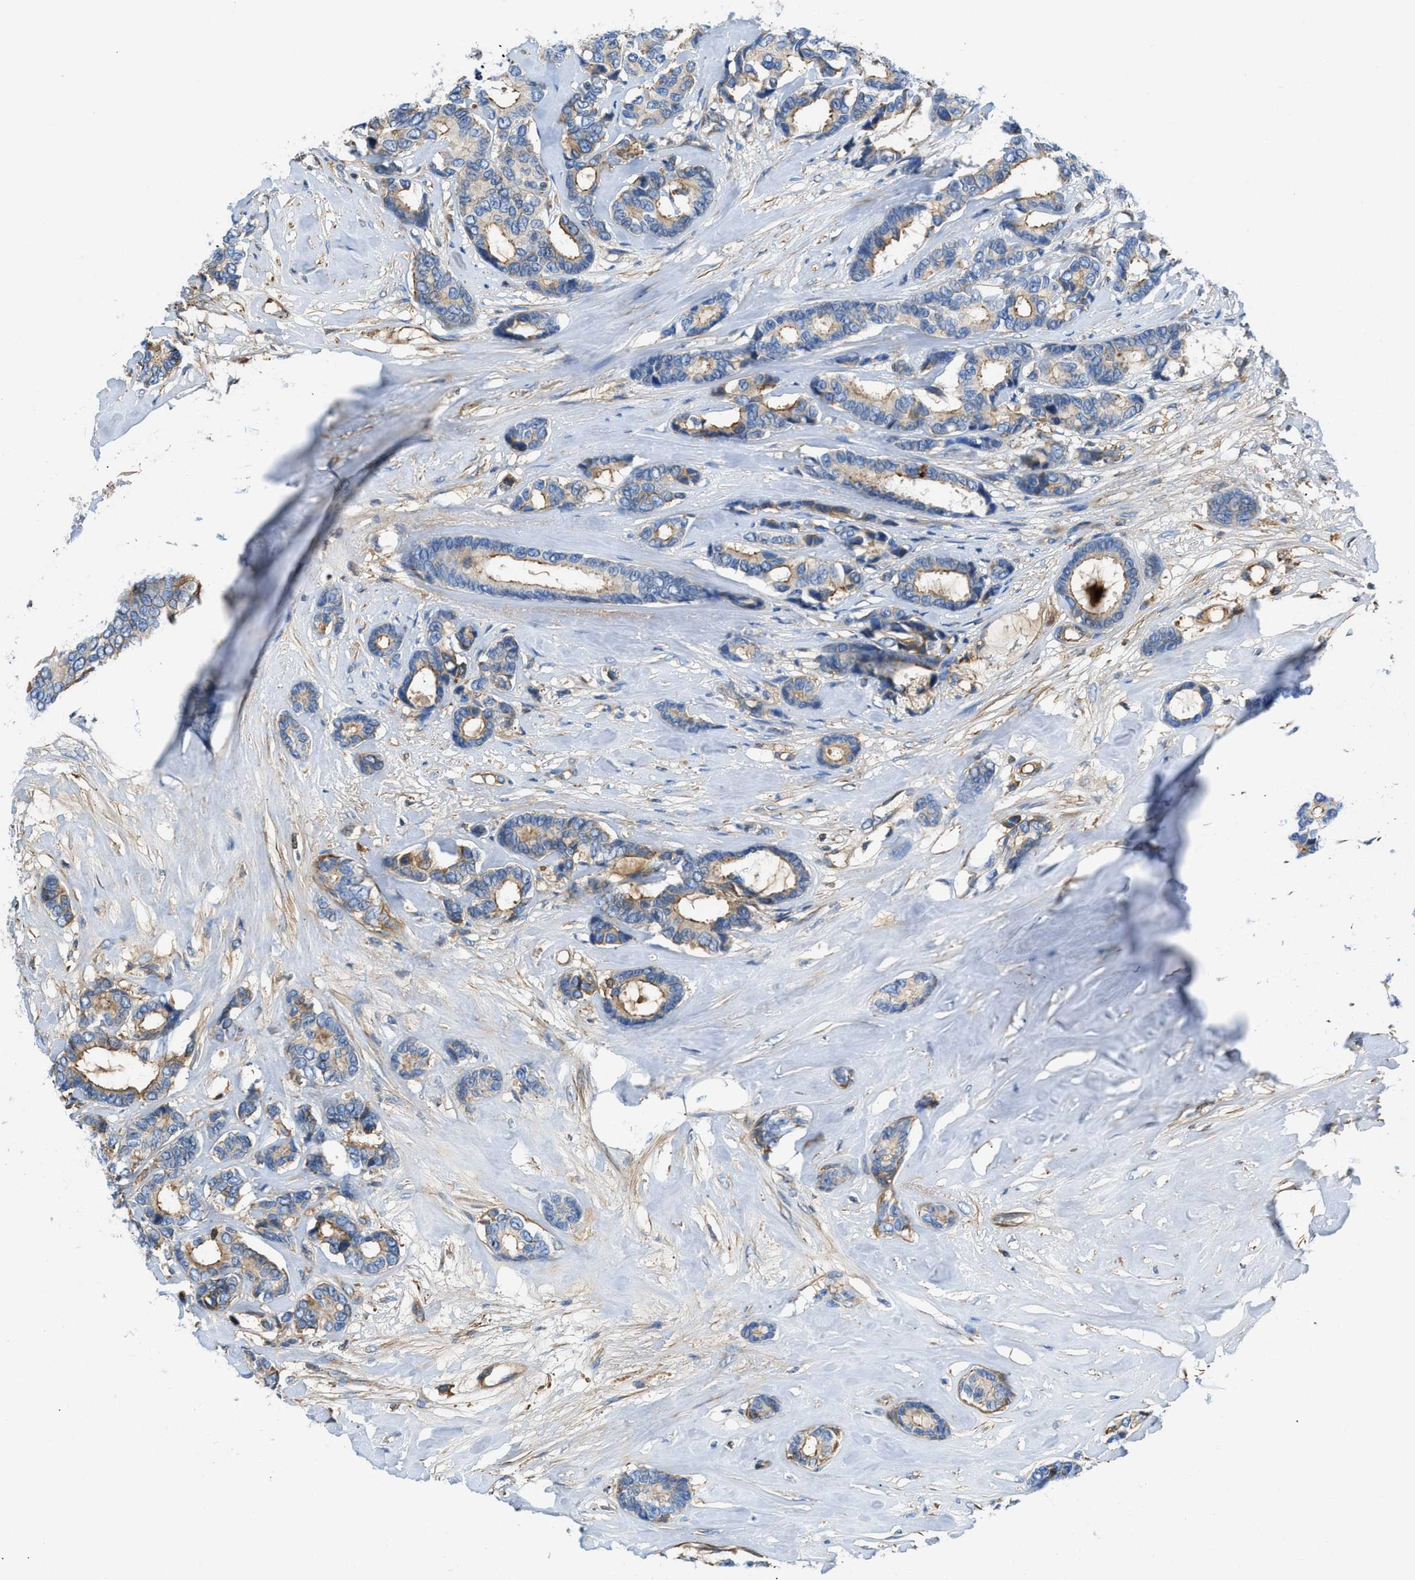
{"staining": {"intensity": "weak", "quantity": "<25%", "location": "cytoplasmic/membranous"}, "tissue": "breast cancer", "cell_type": "Tumor cells", "image_type": "cancer", "snomed": [{"axis": "morphology", "description": "Duct carcinoma"}, {"axis": "topography", "description": "Breast"}], "caption": "Tumor cells show no significant protein positivity in breast invasive ductal carcinoma.", "gene": "ATP6V0D1", "patient": {"sex": "female", "age": 87}}